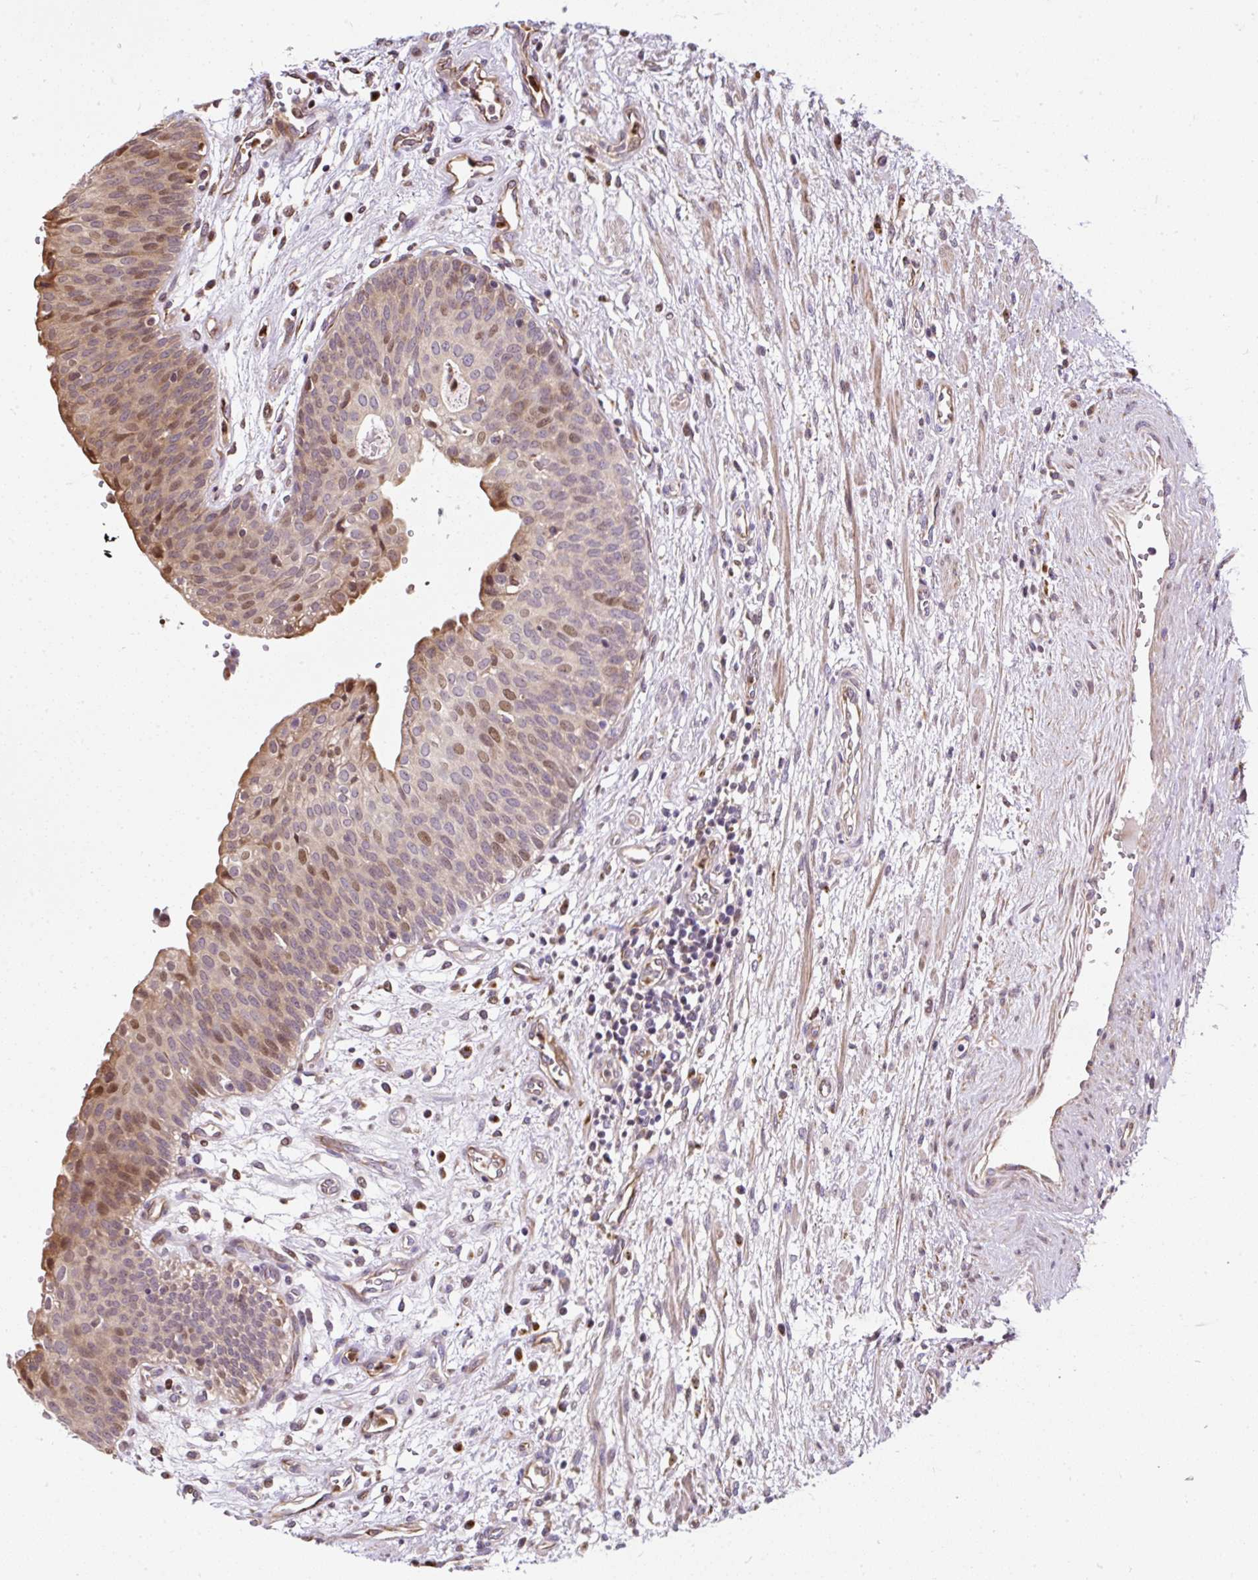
{"staining": {"intensity": "moderate", "quantity": "25%-75%", "location": "cytoplasmic/membranous,nuclear"}, "tissue": "urinary bladder", "cell_type": "Urothelial cells", "image_type": "normal", "snomed": [{"axis": "morphology", "description": "Normal tissue, NOS"}, {"axis": "topography", "description": "Urinary bladder"}], "caption": "A high-resolution photomicrograph shows IHC staining of unremarkable urinary bladder, which shows moderate cytoplasmic/membranous,nuclear staining in approximately 25%-75% of urothelial cells. The protein of interest is stained brown, and the nuclei are stained in blue (DAB (3,3'-diaminobenzidine) IHC with brightfield microscopy, high magnification).", "gene": "PUS7L", "patient": {"sex": "male", "age": 55}}